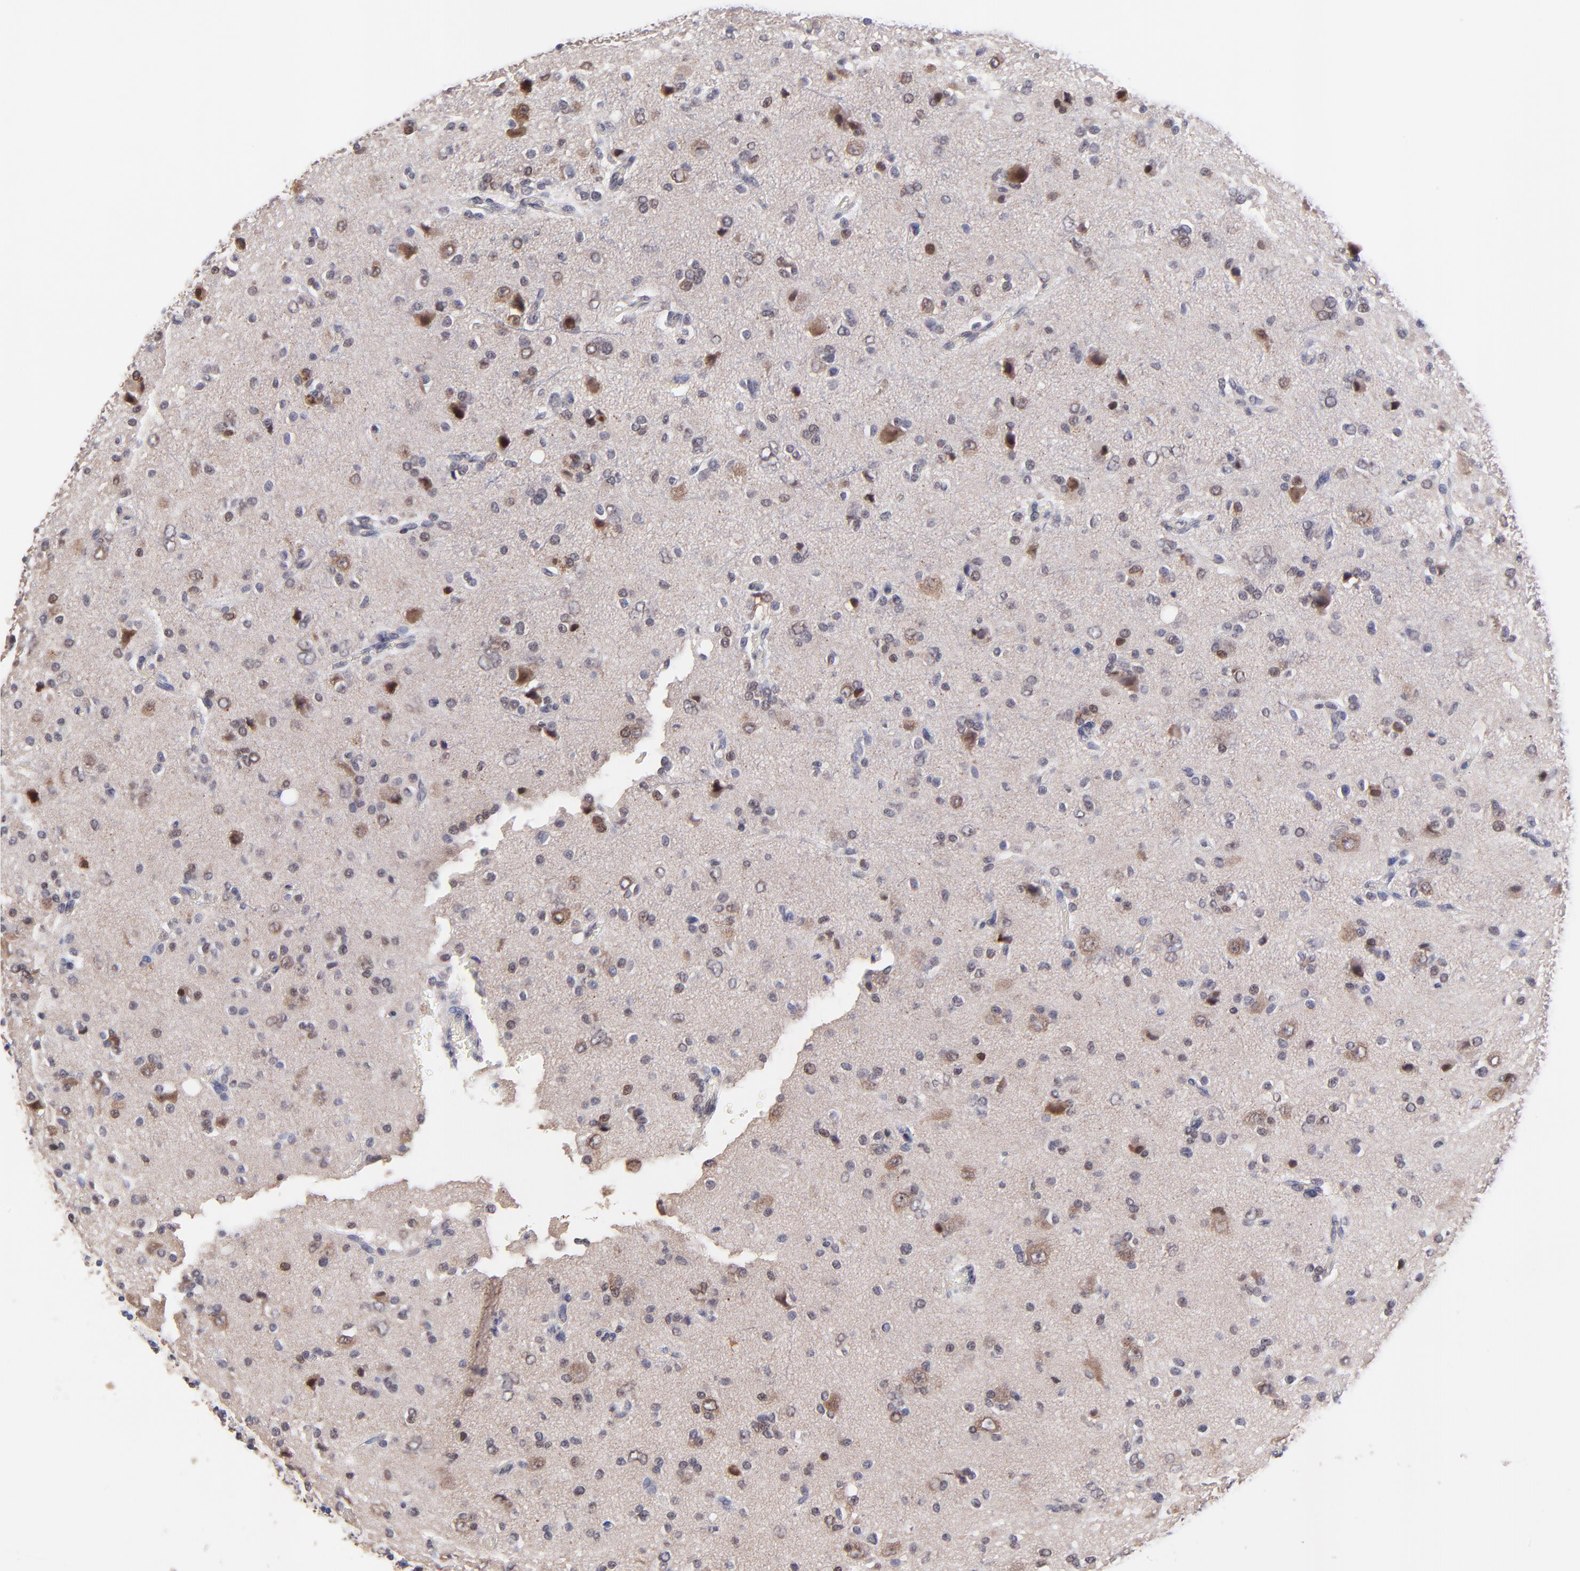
{"staining": {"intensity": "negative", "quantity": "none", "location": "none"}, "tissue": "glioma", "cell_type": "Tumor cells", "image_type": "cancer", "snomed": [{"axis": "morphology", "description": "Glioma, malignant, High grade"}, {"axis": "topography", "description": "Brain"}], "caption": "Malignant high-grade glioma was stained to show a protein in brown. There is no significant positivity in tumor cells.", "gene": "ZNF747", "patient": {"sex": "male", "age": 47}}